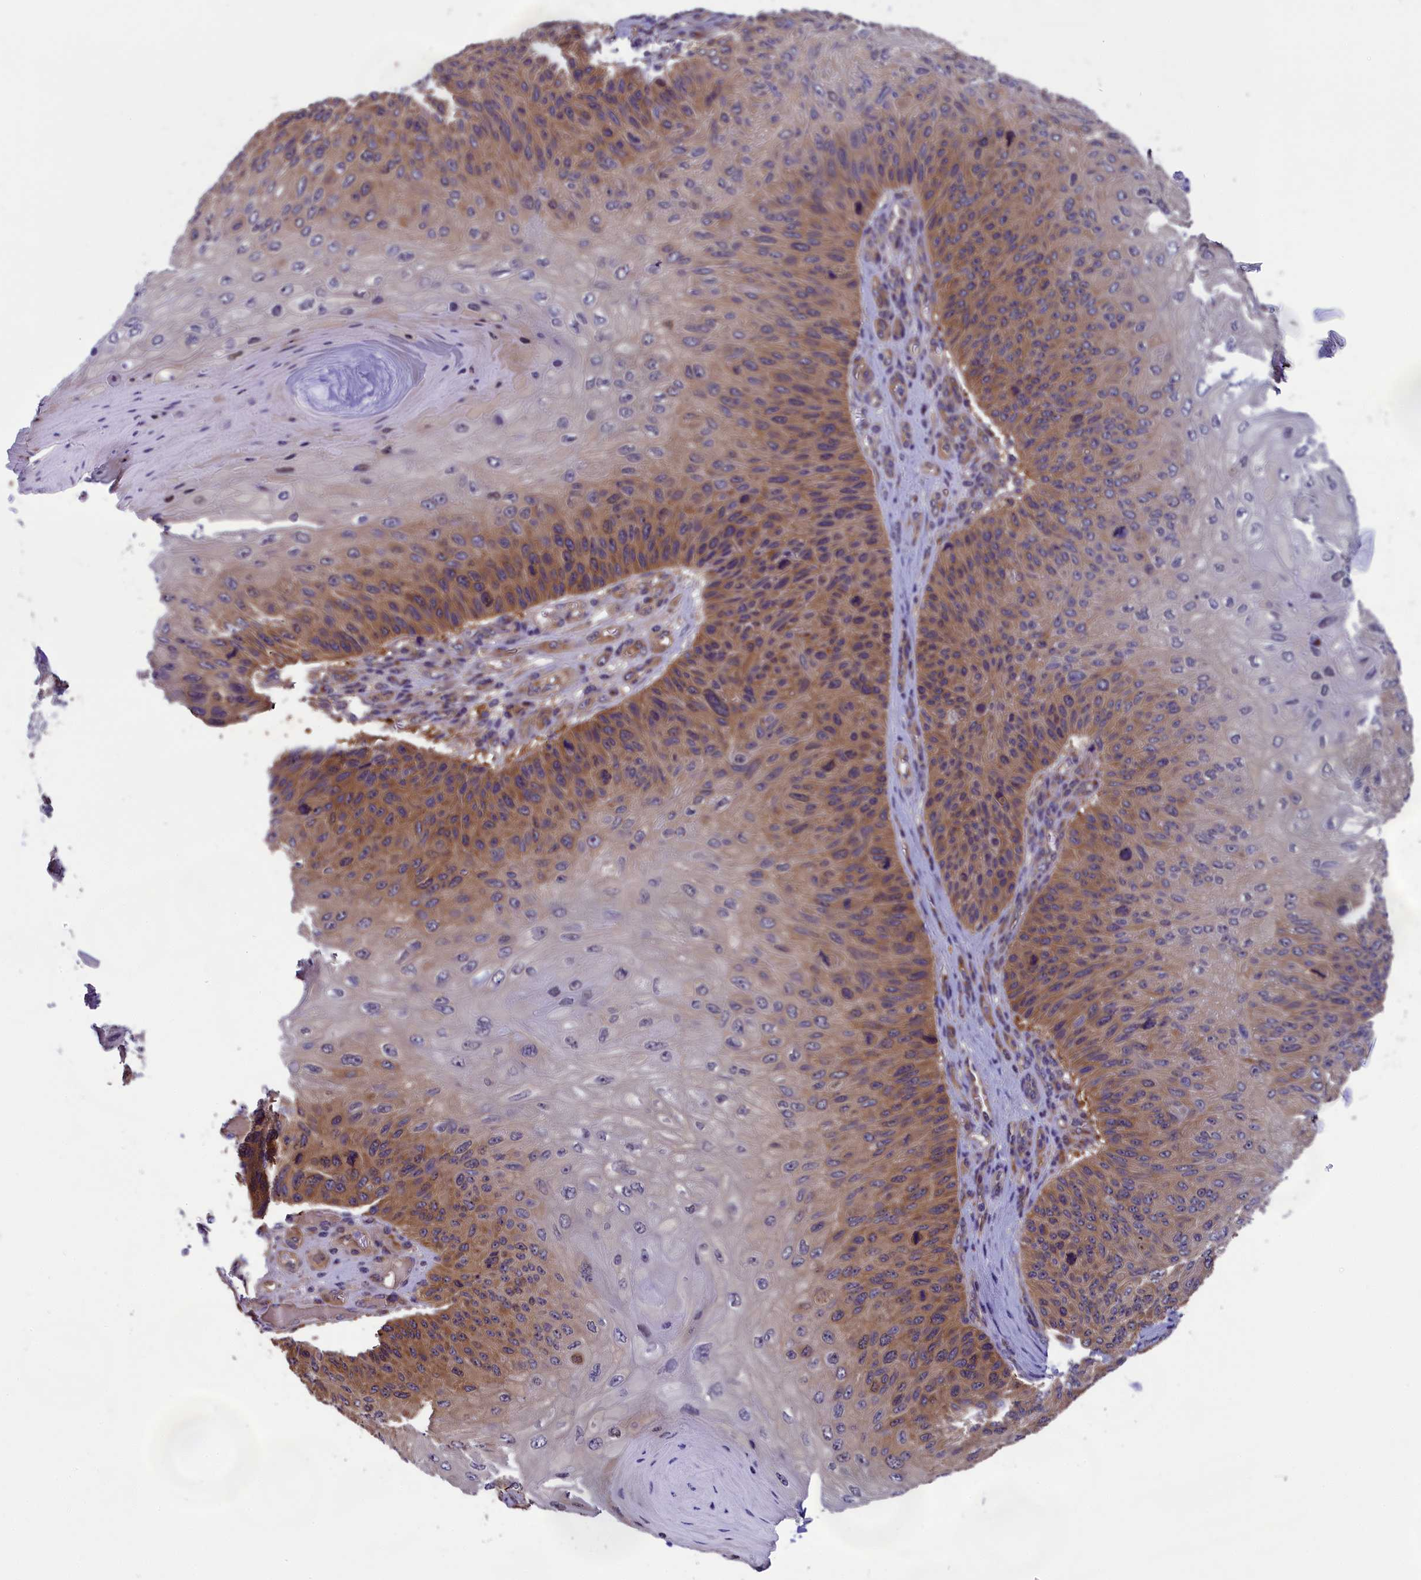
{"staining": {"intensity": "moderate", "quantity": ">75%", "location": "cytoplasmic/membranous"}, "tissue": "skin cancer", "cell_type": "Tumor cells", "image_type": "cancer", "snomed": [{"axis": "morphology", "description": "Squamous cell carcinoma, NOS"}, {"axis": "topography", "description": "Skin"}], "caption": "A brown stain shows moderate cytoplasmic/membranous positivity of a protein in human skin cancer (squamous cell carcinoma) tumor cells.", "gene": "ABCC8", "patient": {"sex": "female", "age": 88}}